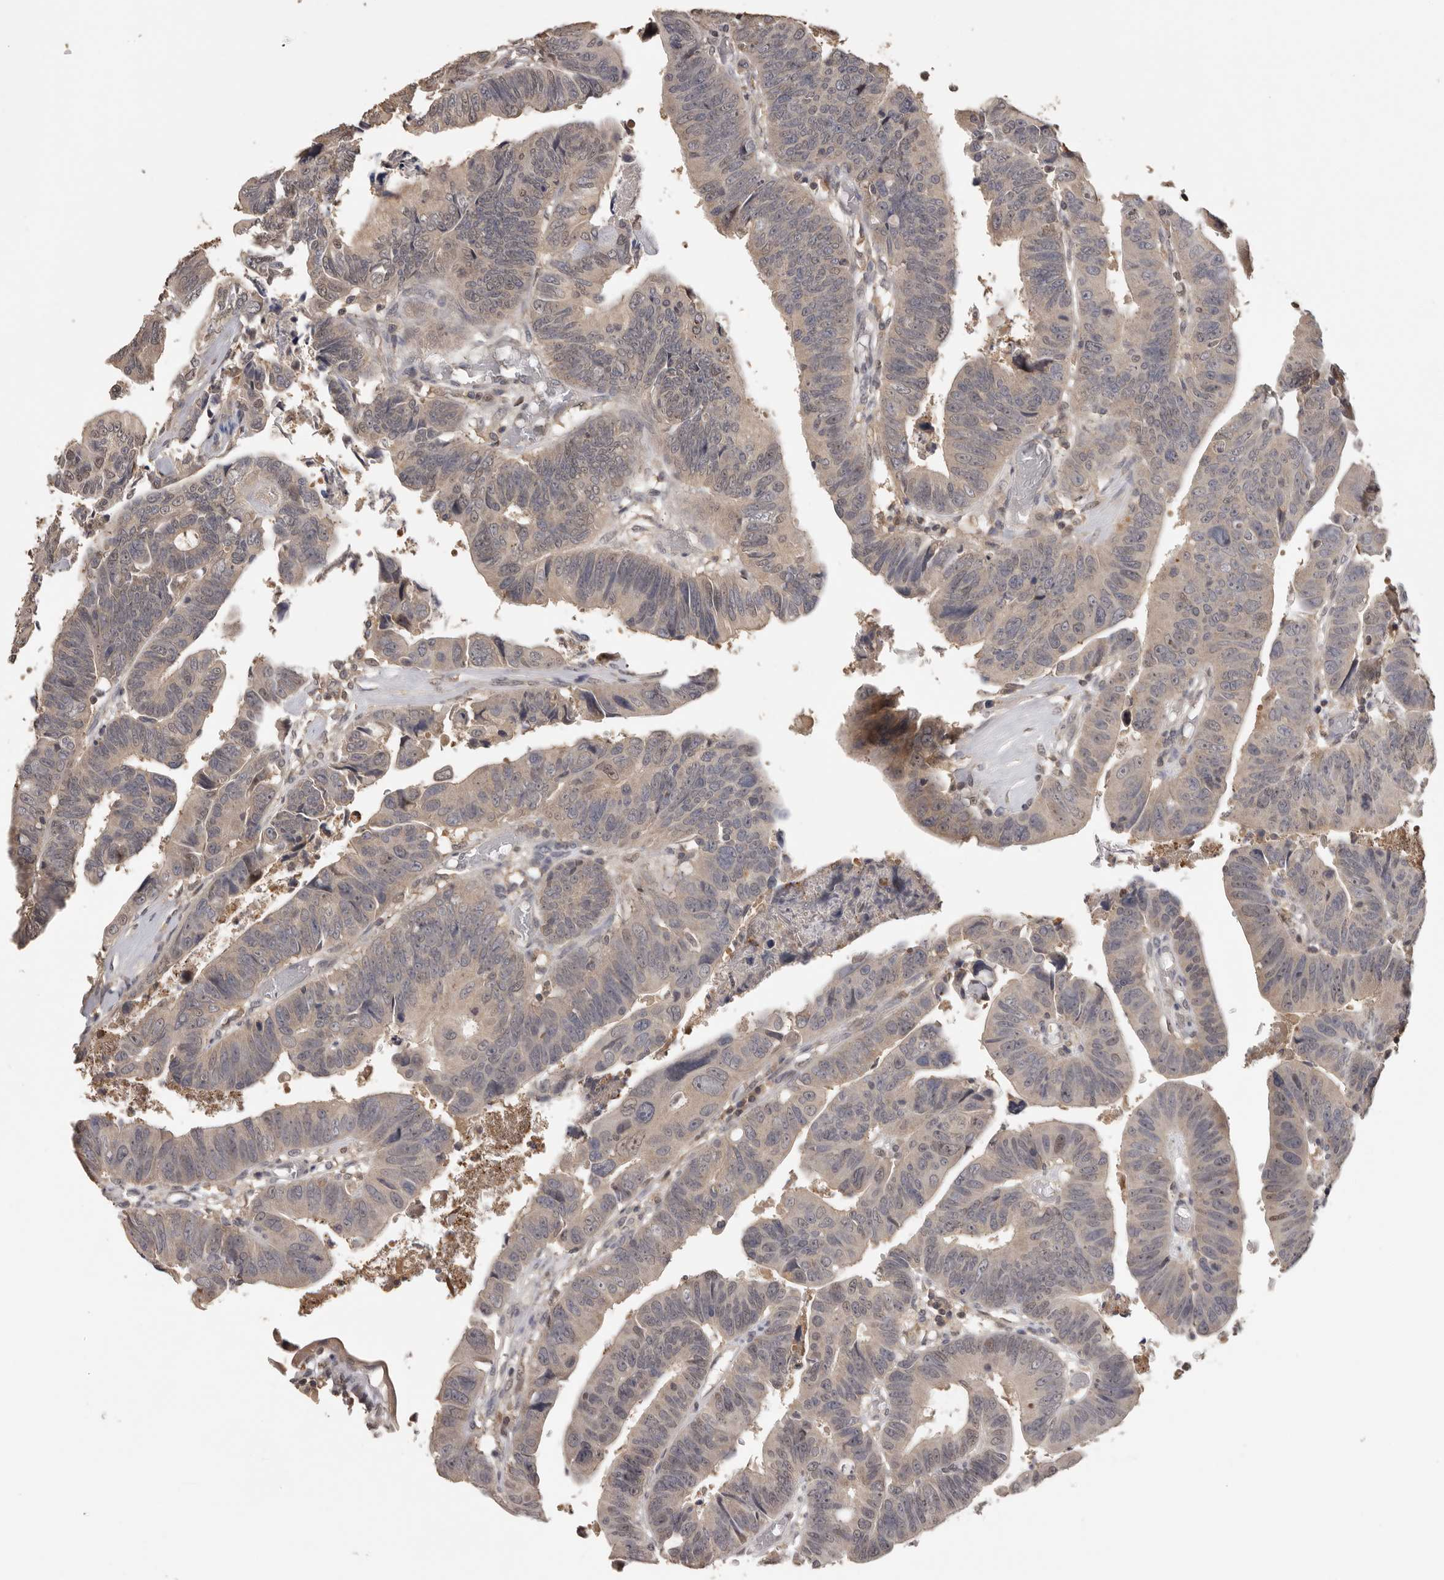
{"staining": {"intensity": "negative", "quantity": "none", "location": "none"}, "tissue": "colorectal cancer", "cell_type": "Tumor cells", "image_type": "cancer", "snomed": [{"axis": "morphology", "description": "Adenocarcinoma, NOS"}, {"axis": "topography", "description": "Rectum"}], "caption": "IHC micrograph of adenocarcinoma (colorectal) stained for a protein (brown), which reveals no positivity in tumor cells.", "gene": "KIF2B", "patient": {"sex": "female", "age": 65}}